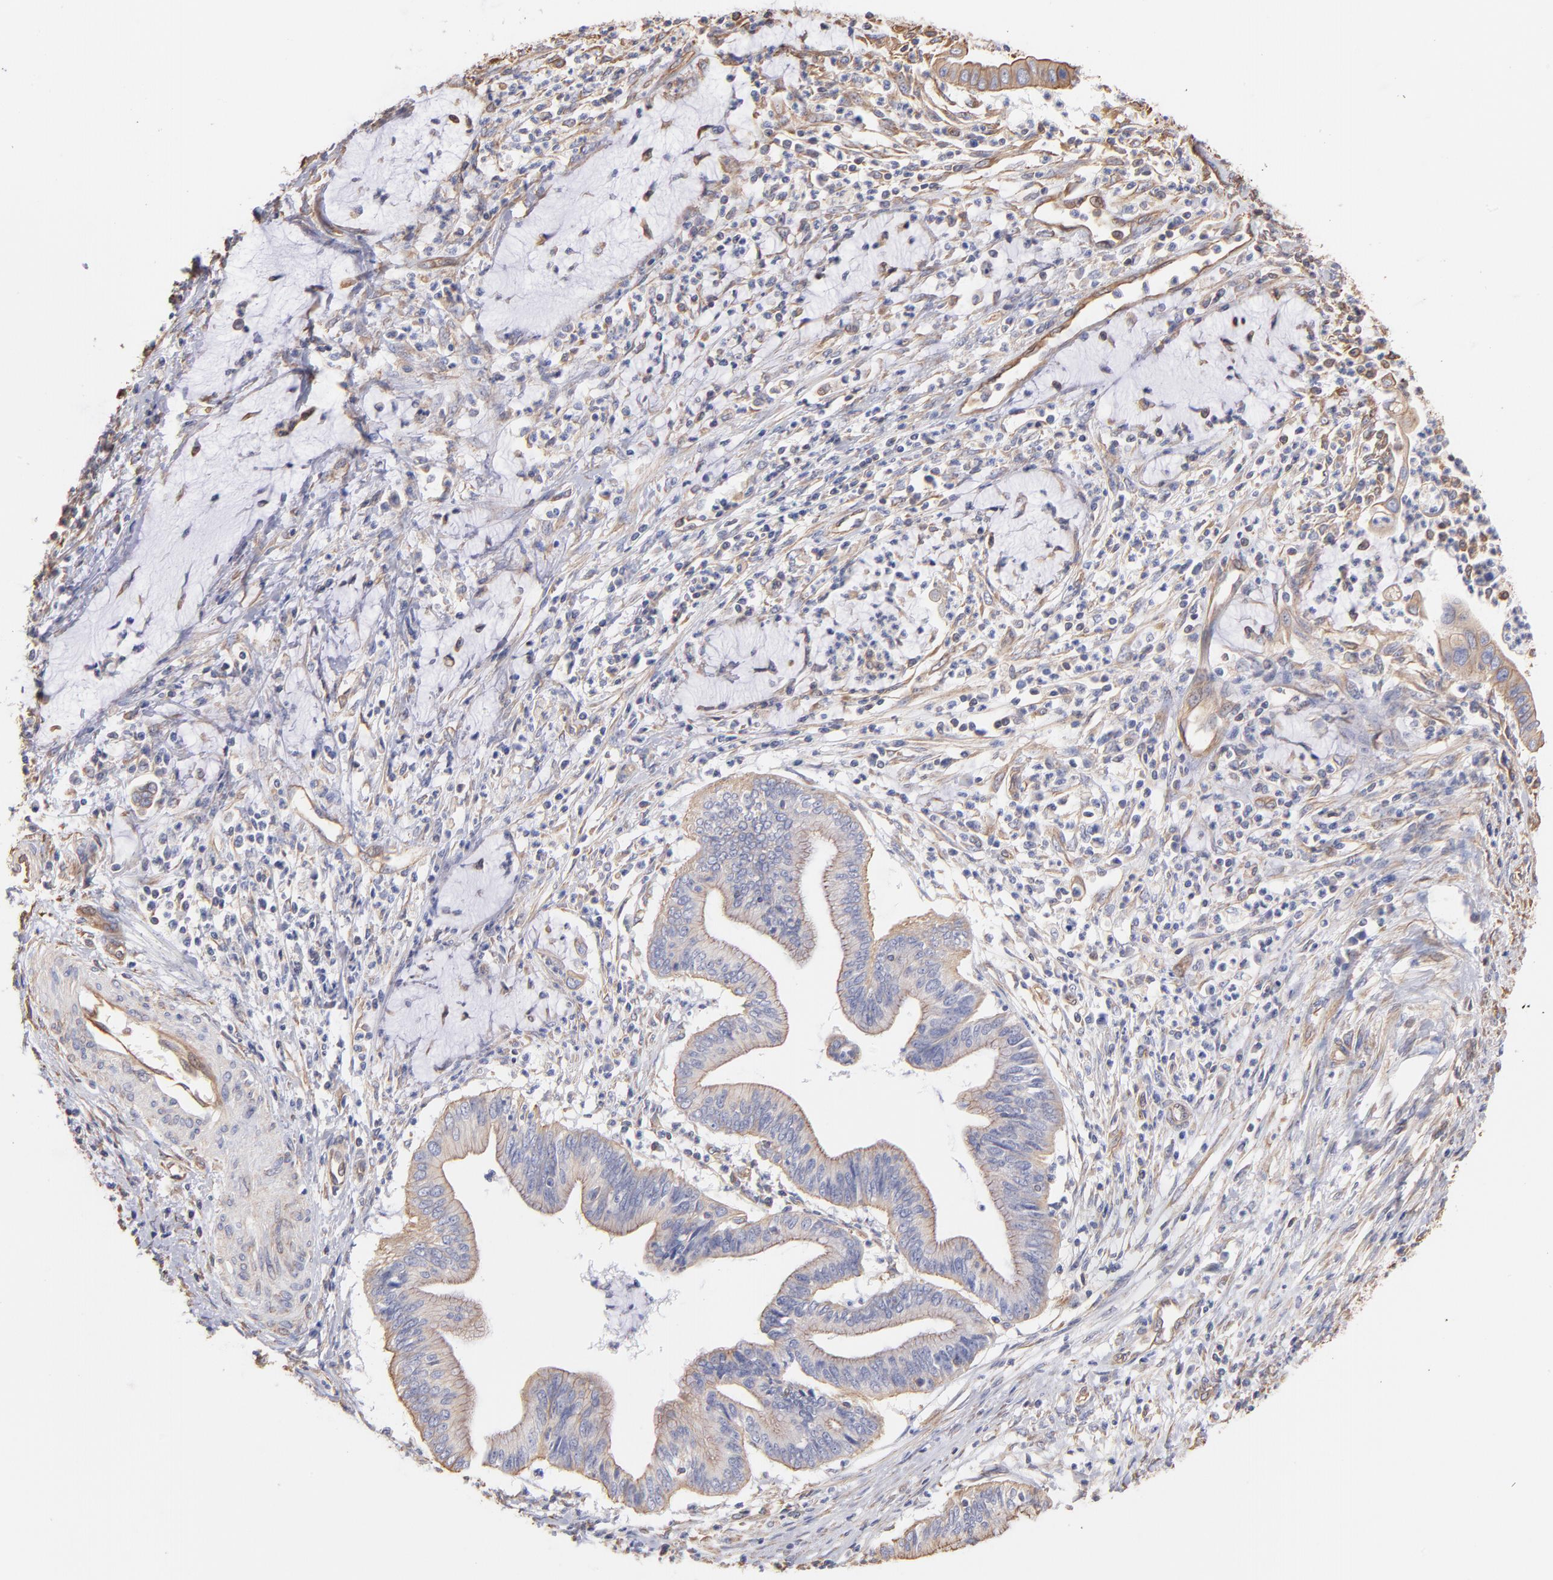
{"staining": {"intensity": "weak", "quantity": ">75%", "location": "cytoplasmic/membranous"}, "tissue": "cervical cancer", "cell_type": "Tumor cells", "image_type": "cancer", "snomed": [{"axis": "morphology", "description": "Adenocarcinoma, NOS"}, {"axis": "topography", "description": "Cervix"}], "caption": "DAB immunohistochemical staining of cervical adenocarcinoma exhibits weak cytoplasmic/membranous protein expression in approximately >75% of tumor cells.", "gene": "PLEC", "patient": {"sex": "female", "age": 36}}